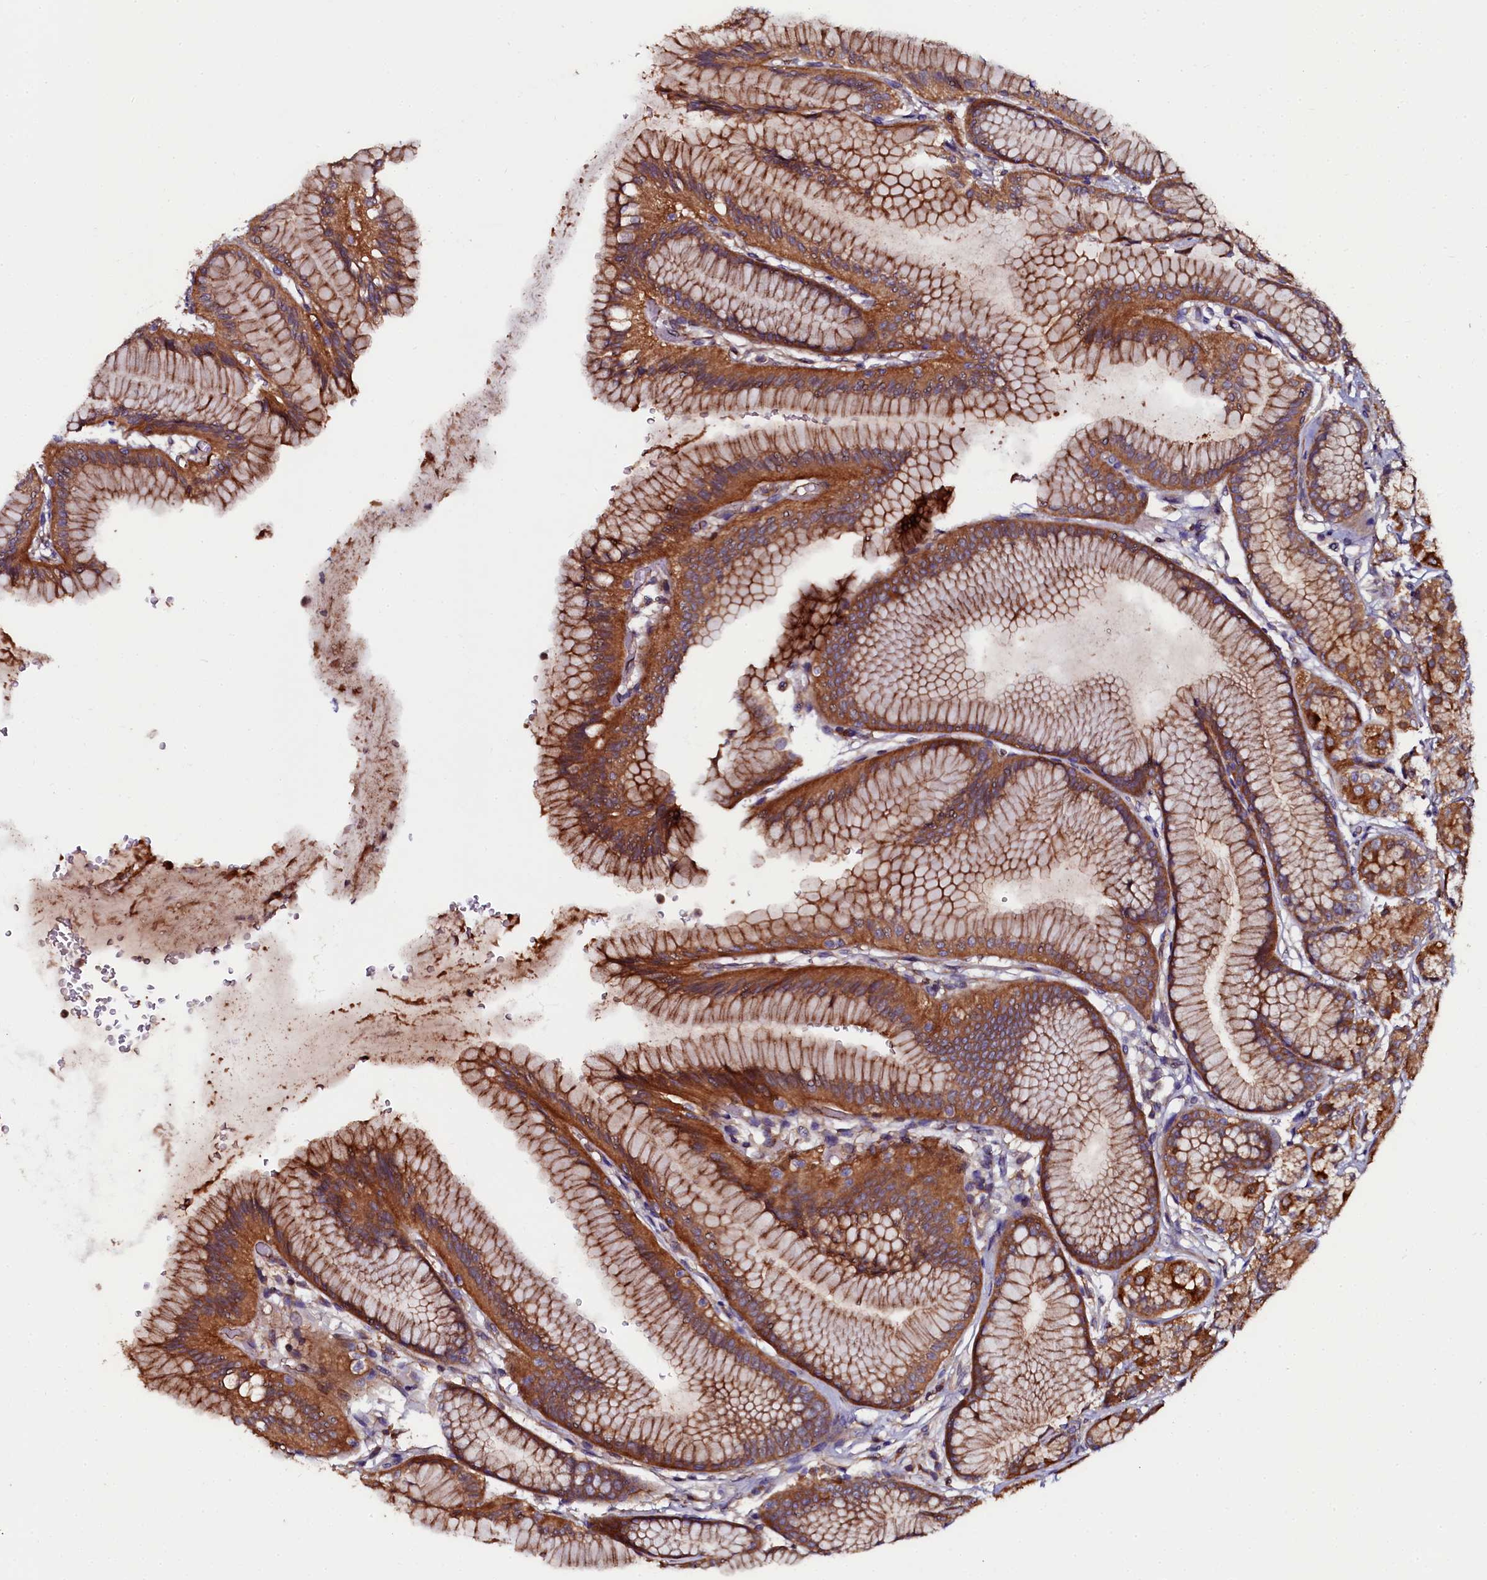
{"staining": {"intensity": "strong", "quantity": ">75%", "location": "cytoplasmic/membranous"}, "tissue": "stomach", "cell_type": "Glandular cells", "image_type": "normal", "snomed": [{"axis": "morphology", "description": "Normal tissue, NOS"}, {"axis": "morphology", "description": "Adenocarcinoma, NOS"}, {"axis": "morphology", "description": "Adenocarcinoma, High grade"}, {"axis": "topography", "description": "Stomach, upper"}, {"axis": "topography", "description": "Stomach"}], "caption": "IHC photomicrograph of unremarkable stomach: stomach stained using immunohistochemistry demonstrates high levels of strong protein expression localized specifically in the cytoplasmic/membranous of glandular cells, appearing as a cytoplasmic/membranous brown color.", "gene": "APPL2", "patient": {"sex": "female", "age": 65}}